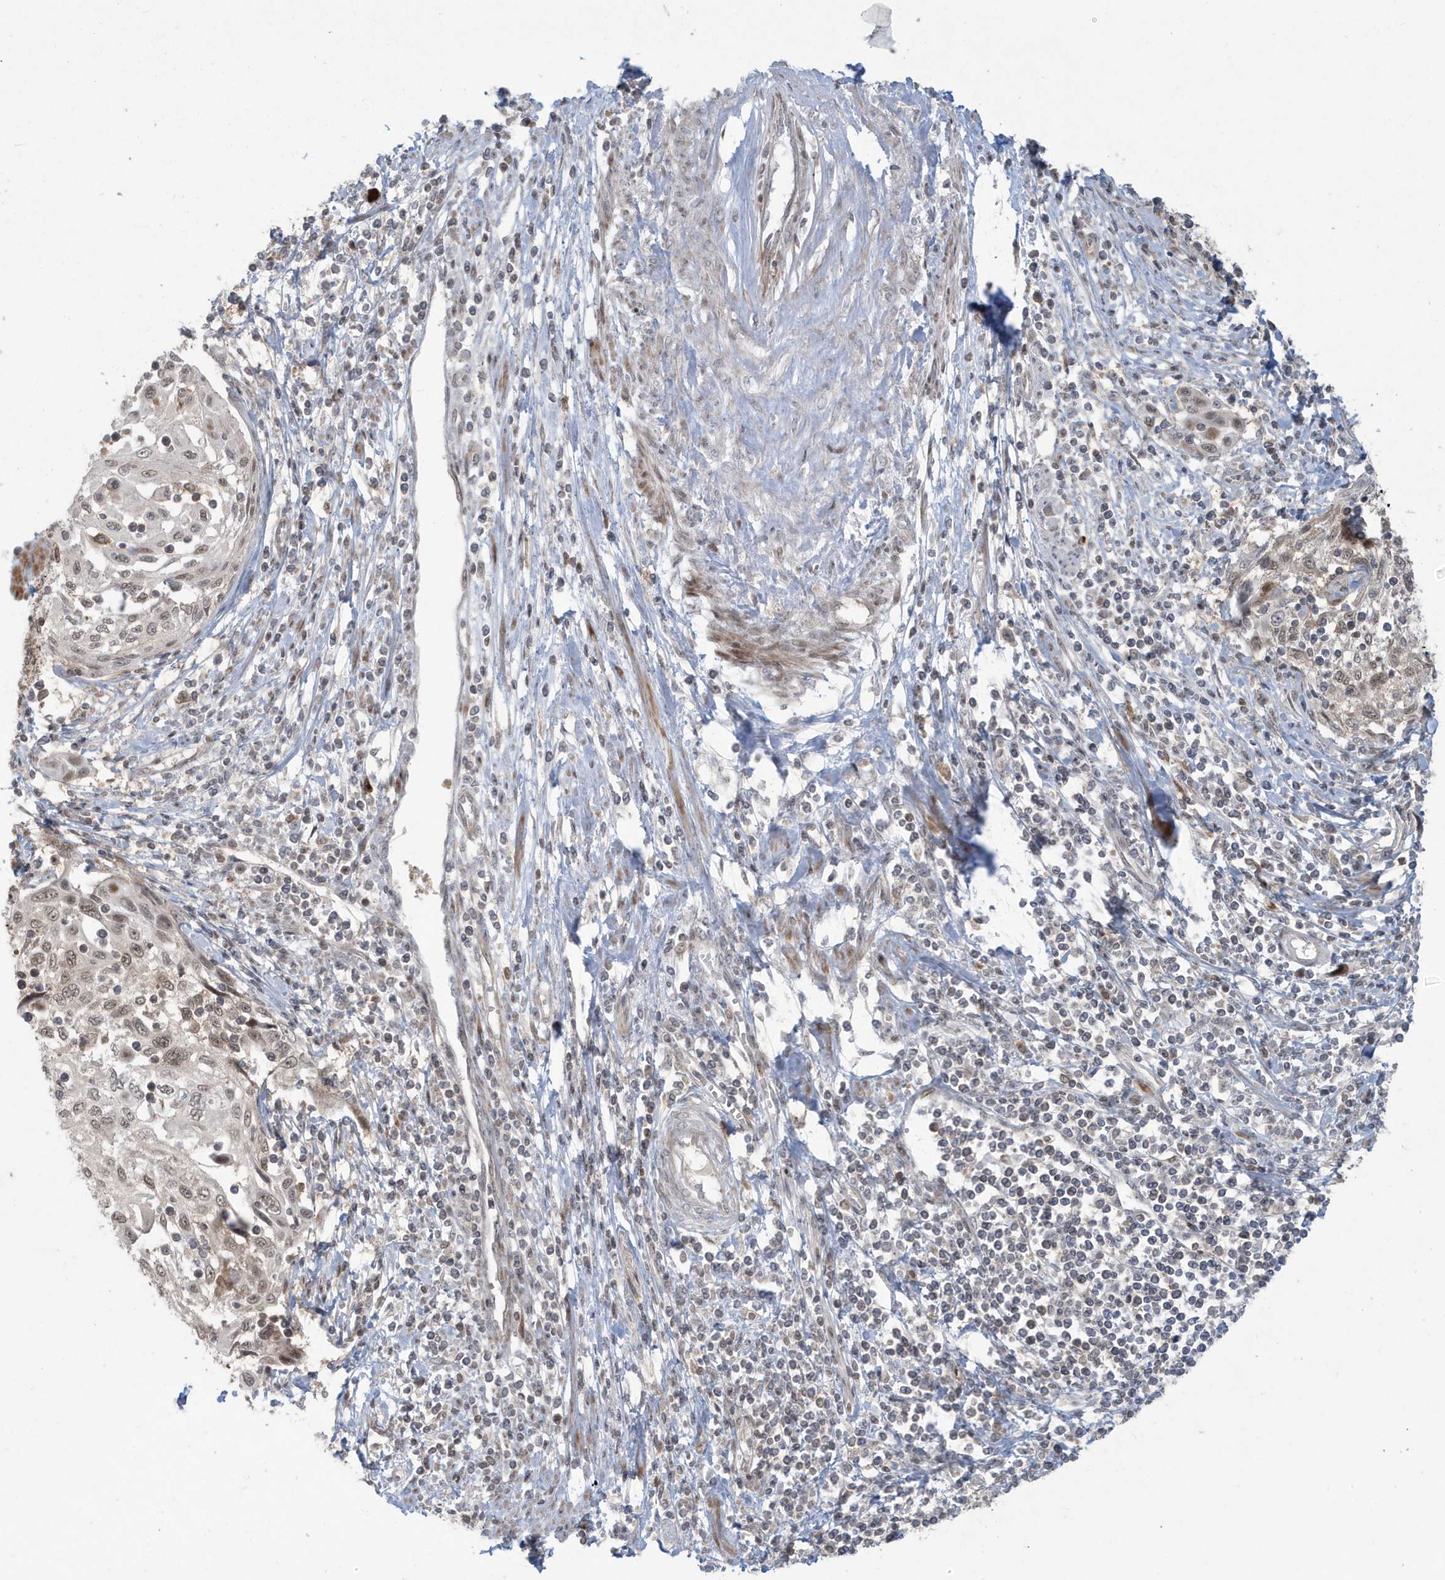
{"staining": {"intensity": "weak", "quantity": ">75%", "location": "nuclear"}, "tissue": "cervical cancer", "cell_type": "Tumor cells", "image_type": "cancer", "snomed": [{"axis": "morphology", "description": "Squamous cell carcinoma, NOS"}, {"axis": "topography", "description": "Cervix"}], "caption": "Immunohistochemical staining of human squamous cell carcinoma (cervical) displays weak nuclear protein staining in approximately >75% of tumor cells. Nuclei are stained in blue.", "gene": "C1orf52", "patient": {"sex": "female", "age": 70}}